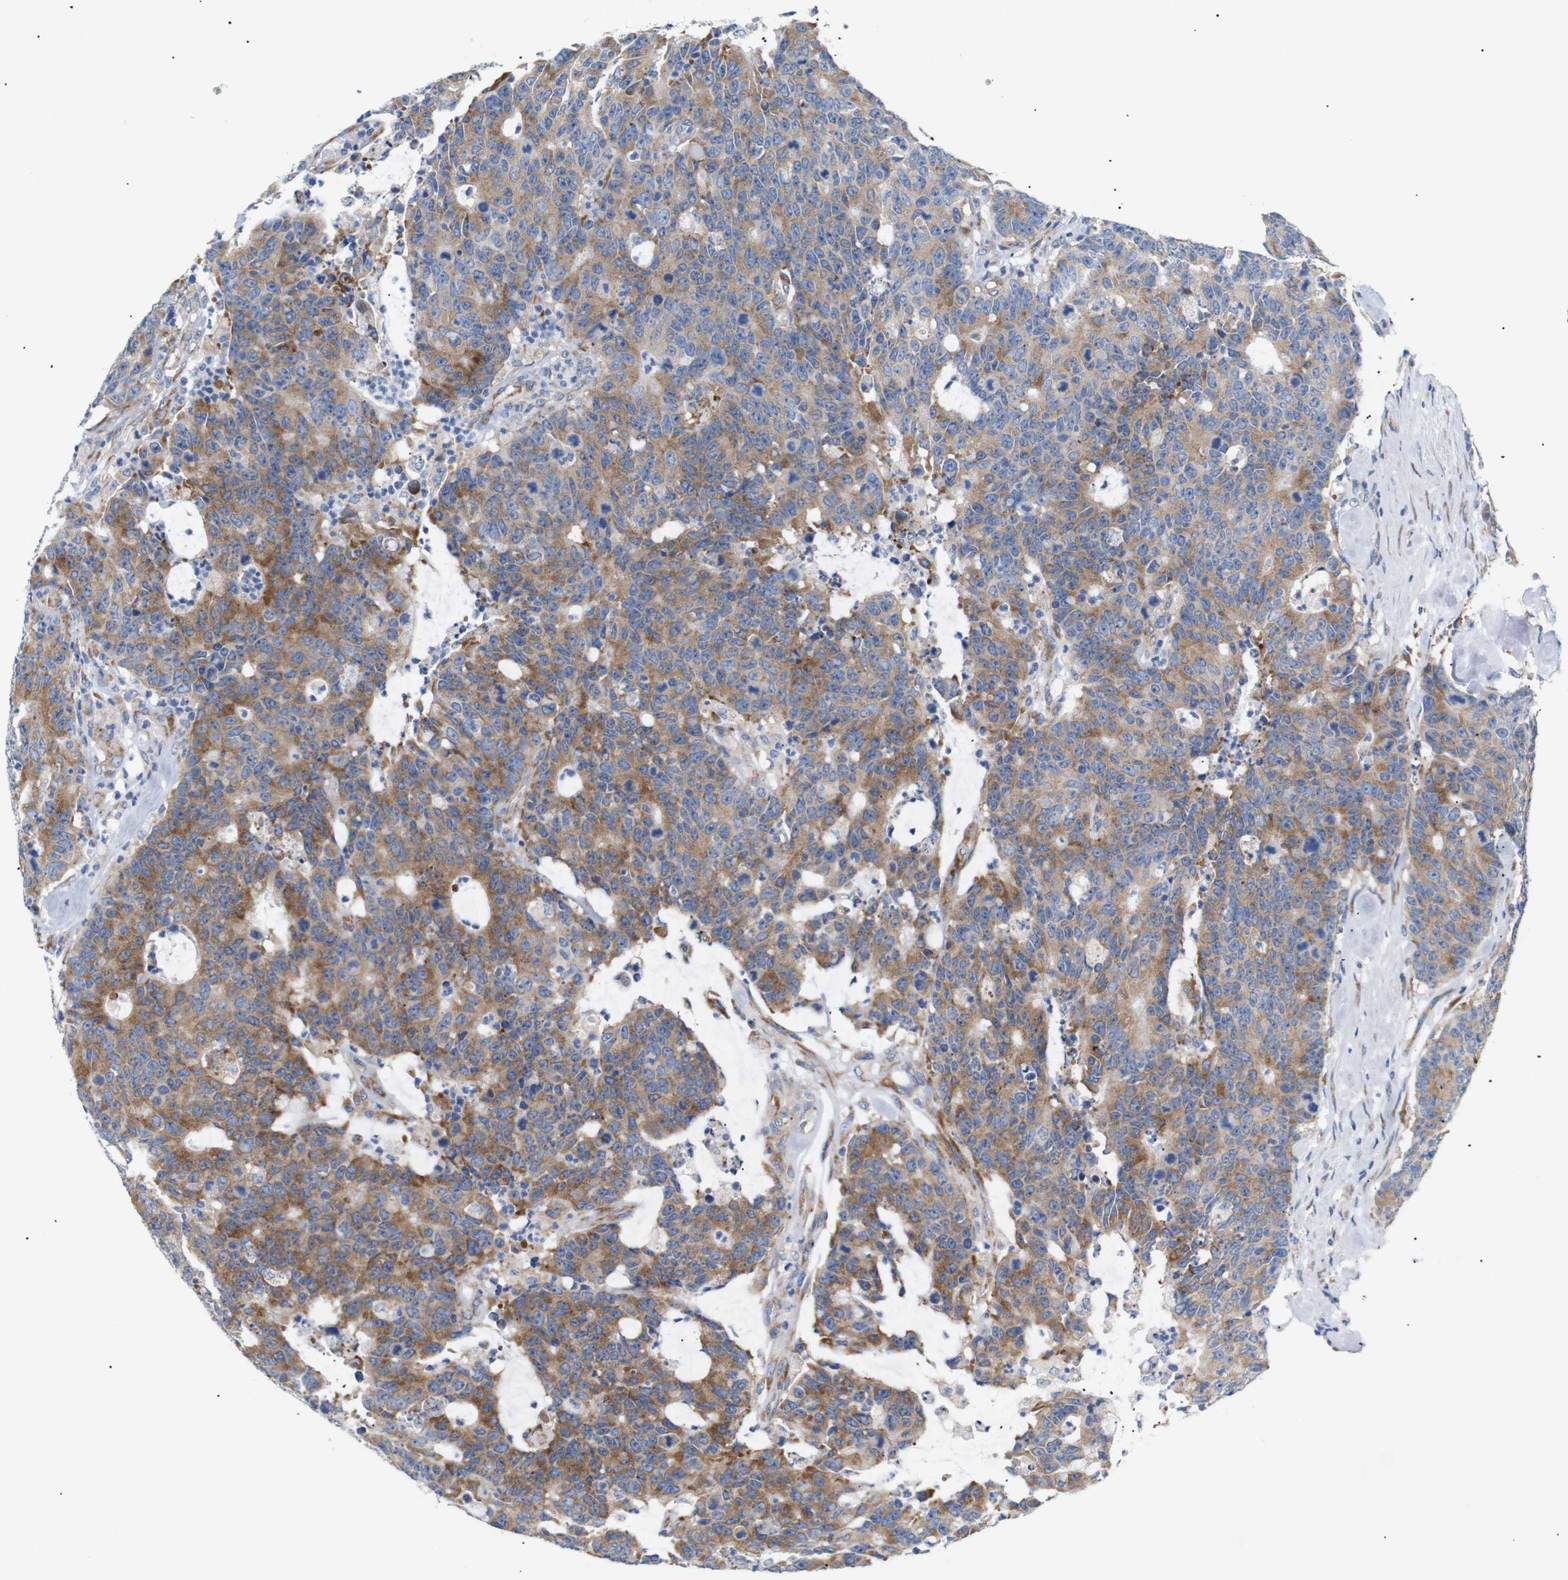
{"staining": {"intensity": "moderate", "quantity": ">75%", "location": "cytoplasmic/membranous"}, "tissue": "colorectal cancer", "cell_type": "Tumor cells", "image_type": "cancer", "snomed": [{"axis": "morphology", "description": "Adenocarcinoma, NOS"}, {"axis": "topography", "description": "Colon"}], "caption": "Moderate cytoplasmic/membranous protein positivity is identified in approximately >75% of tumor cells in colorectal cancer (adenocarcinoma). The protein of interest is shown in brown color, while the nuclei are stained blue.", "gene": "TRIM5", "patient": {"sex": "female", "age": 86}}